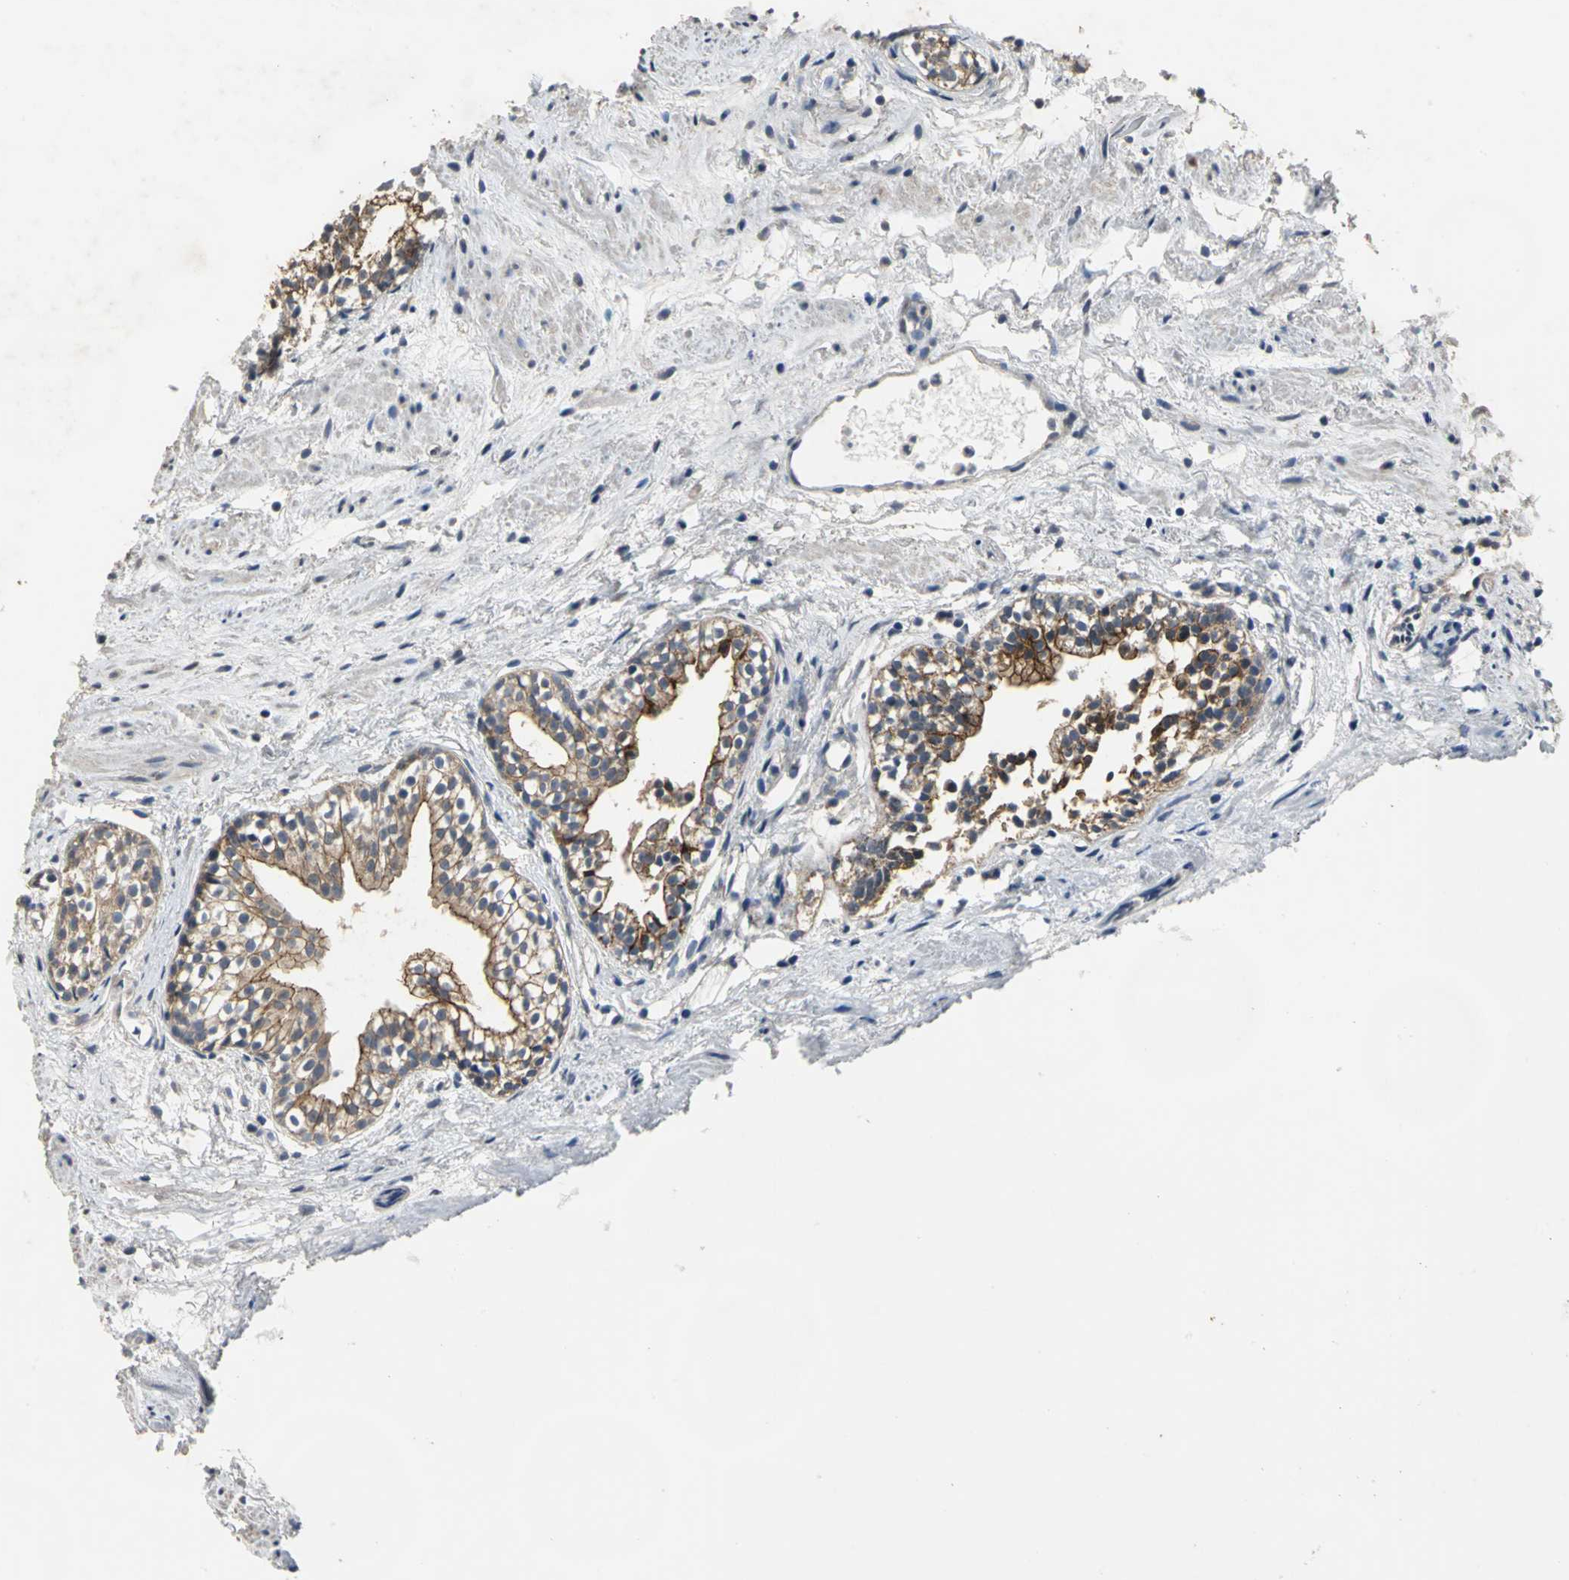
{"staining": {"intensity": "moderate", "quantity": ">75%", "location": "cytoplasmic/membranous"}, "tissue": "prostate cancer", "cell_type": "Tumor cells", "image_type": "cancer", "snomed": [{"axis": "morphology", "description": "Adenocarcinoma, High grade"}, {"axis": "topography", "description": "Prostate"}], "caption": "DAB (3,3'-diaminobenzidine) immunohistochemical staining of human prostate cancer (adenocarcinoma (high-grade)) reveals moderate cytoplasmic/membranous protein expression in about >75% of tumor cells.", "gene": "OCLN", "patient": {"sex": "male", "age": 85}}